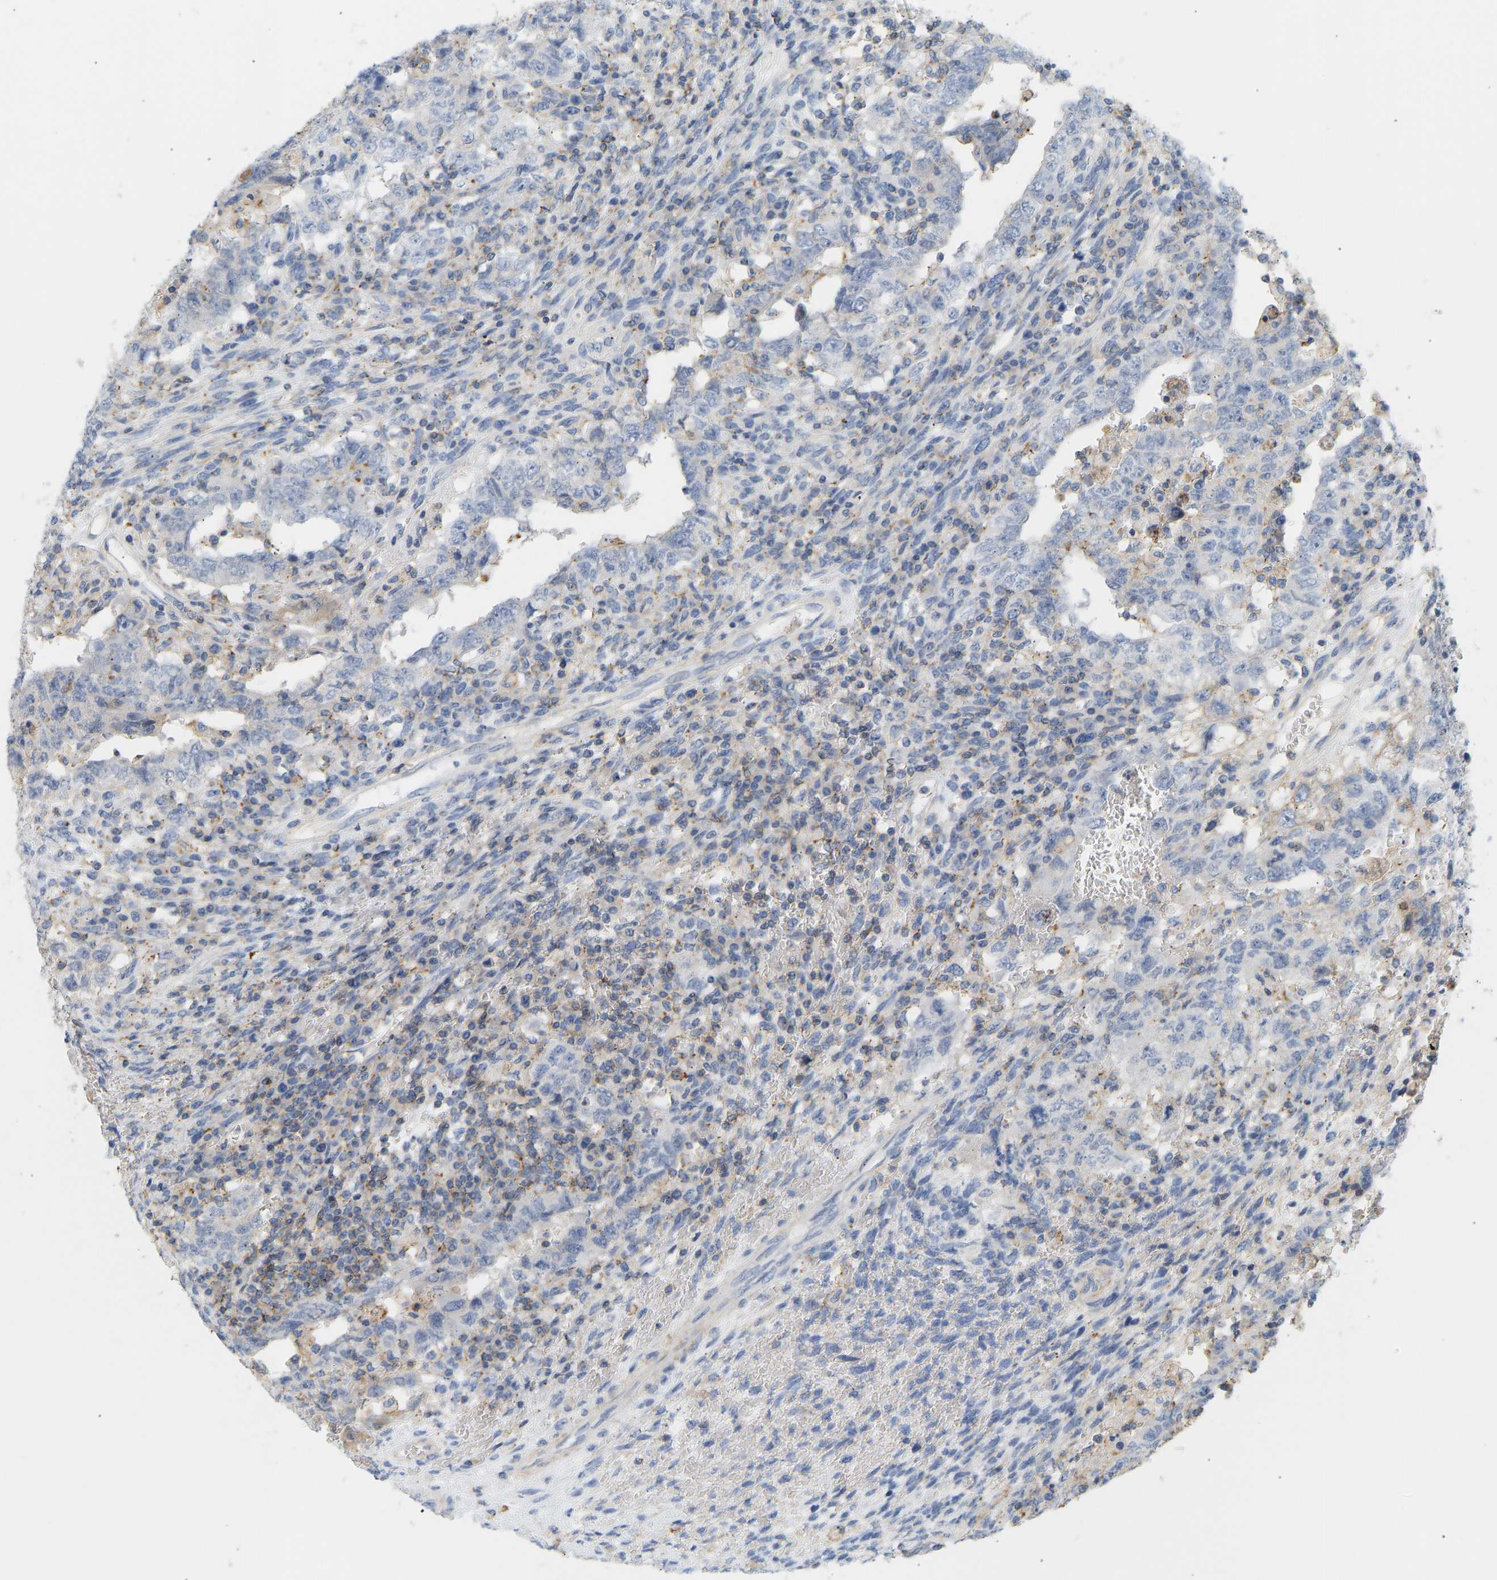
{"staining": {"intensity": "negative", "quantity": "none", "location": "none"}, "tissue": "testis cancer", "cell_type": "Tumor cells", "image_type": "cancer", "snomed": [{"axis": "morphology", "description": "Carcinoma, Embryonal, NOS"}, {"axis": "topography", "description": "Testis"}], "caption": "The IHC photomicrograph has no significant staining in tumor cells of testis cancer (embryonal carcinoma) tissue. (DAB IHC with hematoxylin counter stain).", "gene": "BVES", "patient": {"sex": "male", "age": 26}}